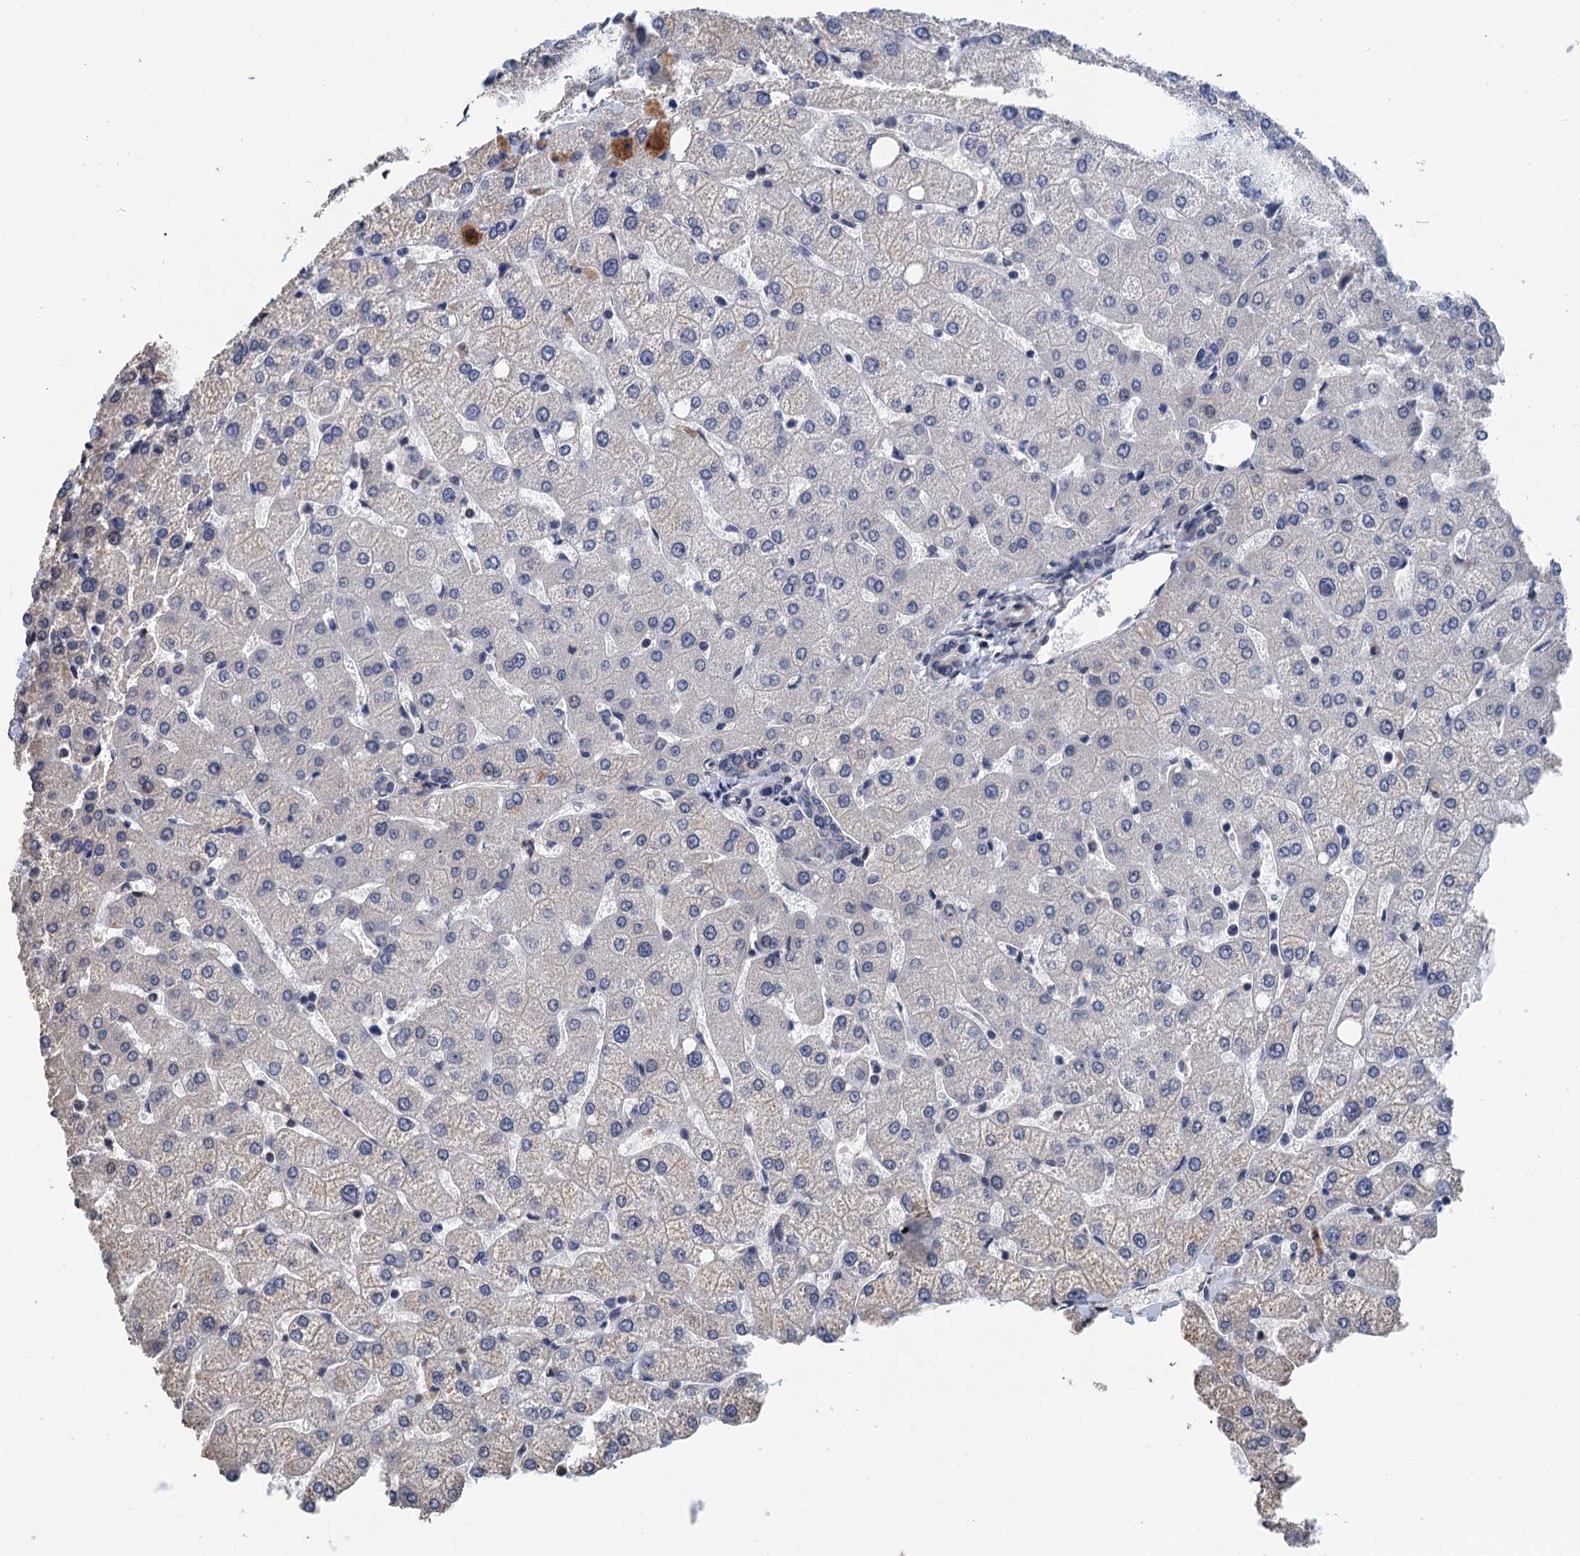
{"staining": {"intensity": "negative", "quantity": "none", "location": "none"}, "tissue": "liver", "cell_type": "Cholangiocytes", "image_type": "normal", "snomed": [{"axis": "morphology", "description": "Normal tissue, NOS"}, {"axis": "topography", "description": "Liver"}], "caption": "IHC image of normal liver: human liver stained with DAB (3,3'-diaminobenzidine) demonstrates no significant protein expression in cholangiocytes.", "gene": "ART5", "patient": {"sex": "female", "age": 54}}